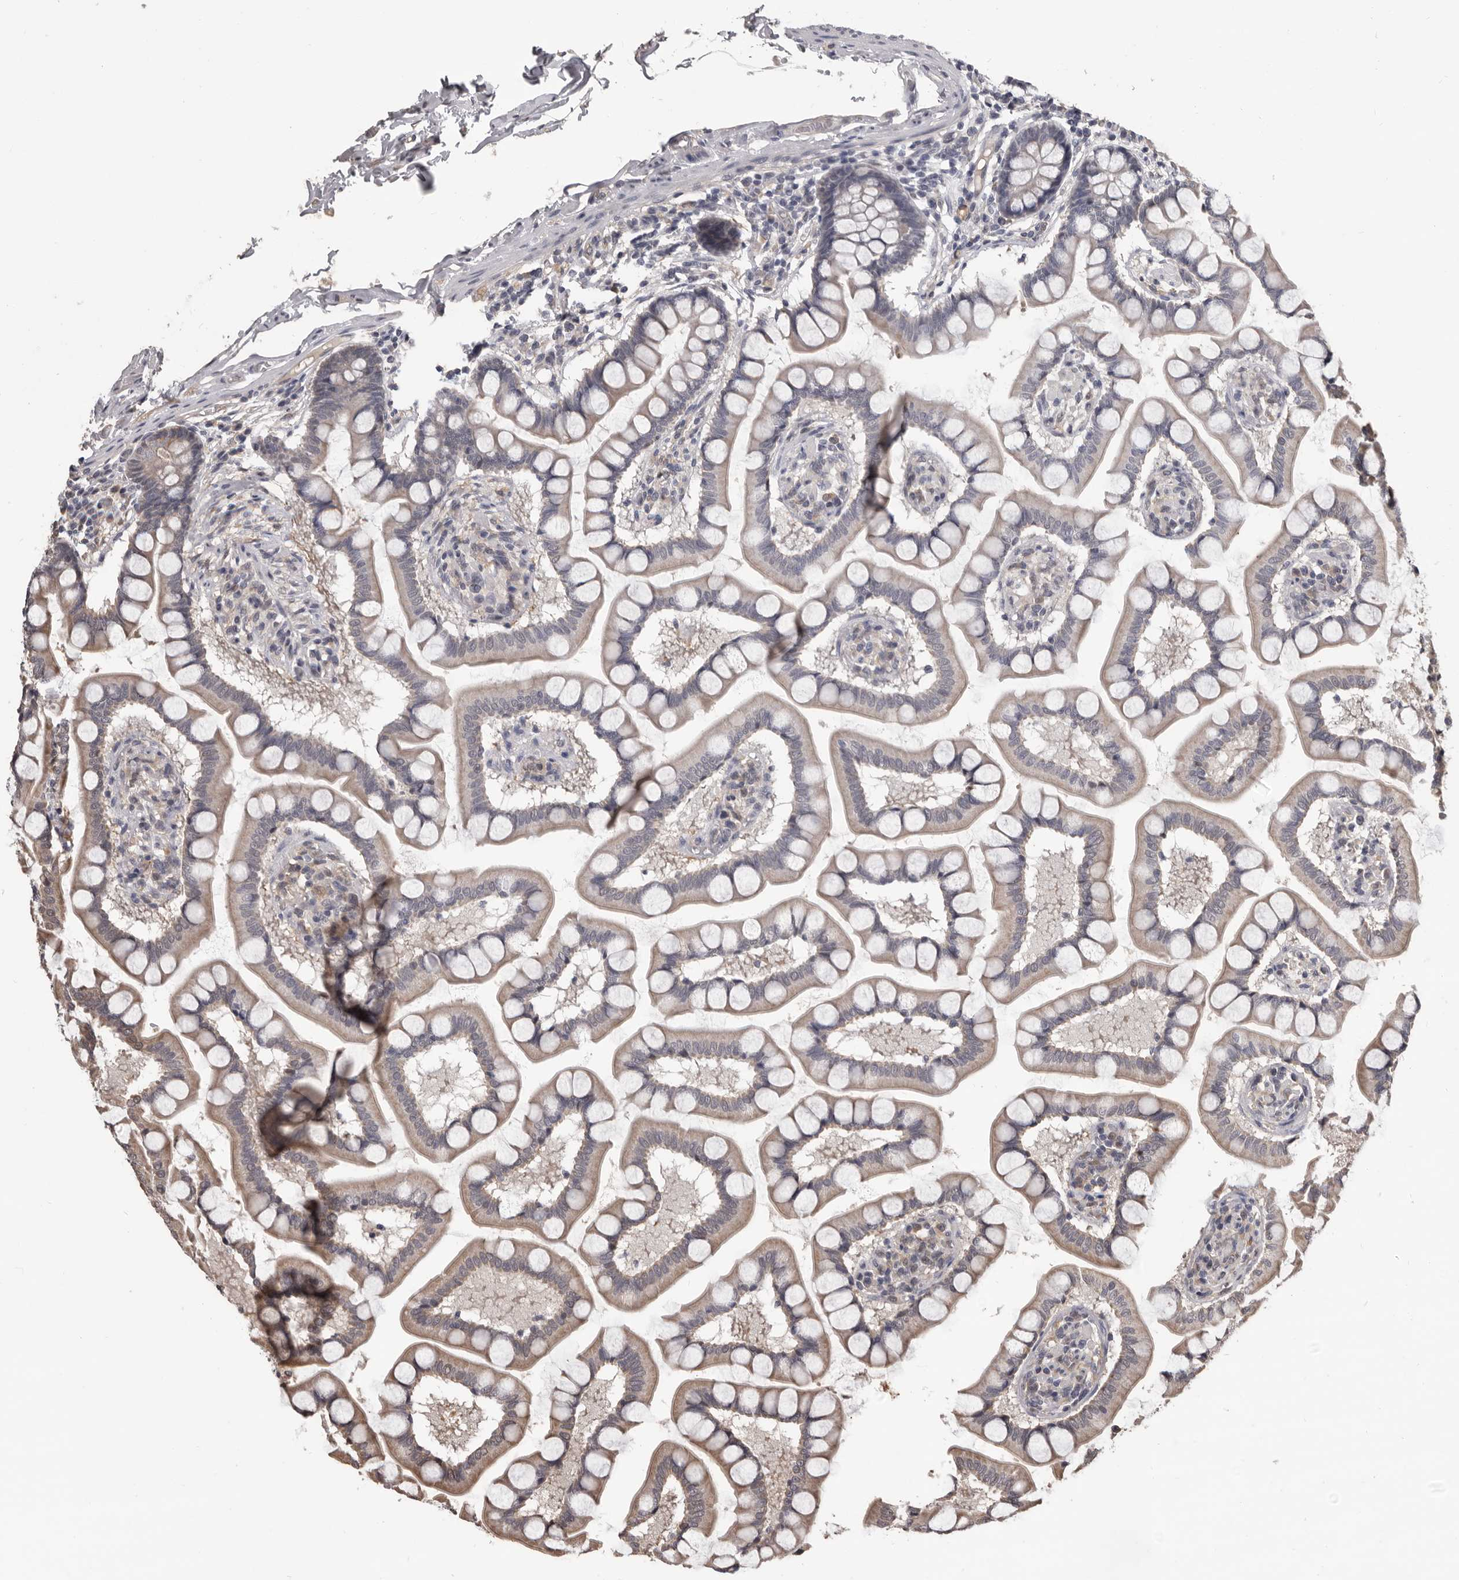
{"staining": {"intensity": "weak", "quantity": "<25%", "location": "cytoplasmic/membranous"}, "tissue": "small intestine", "cell_type": "Glandular cells", "image_type": "normal", "snomed": [{"axis": "morphology", "description": "Normal tissue, NOS"}, {"axis": "topography", "description": "Small intestine"}], "caption": "Unremarkable small intestine was stained to show a protein in brown. There is no significant expression in glandular cells. (DAB IHC with hematoxylin counter stain).", "gene": "AHR", "patient": {"sex": "male", "age": 41}}